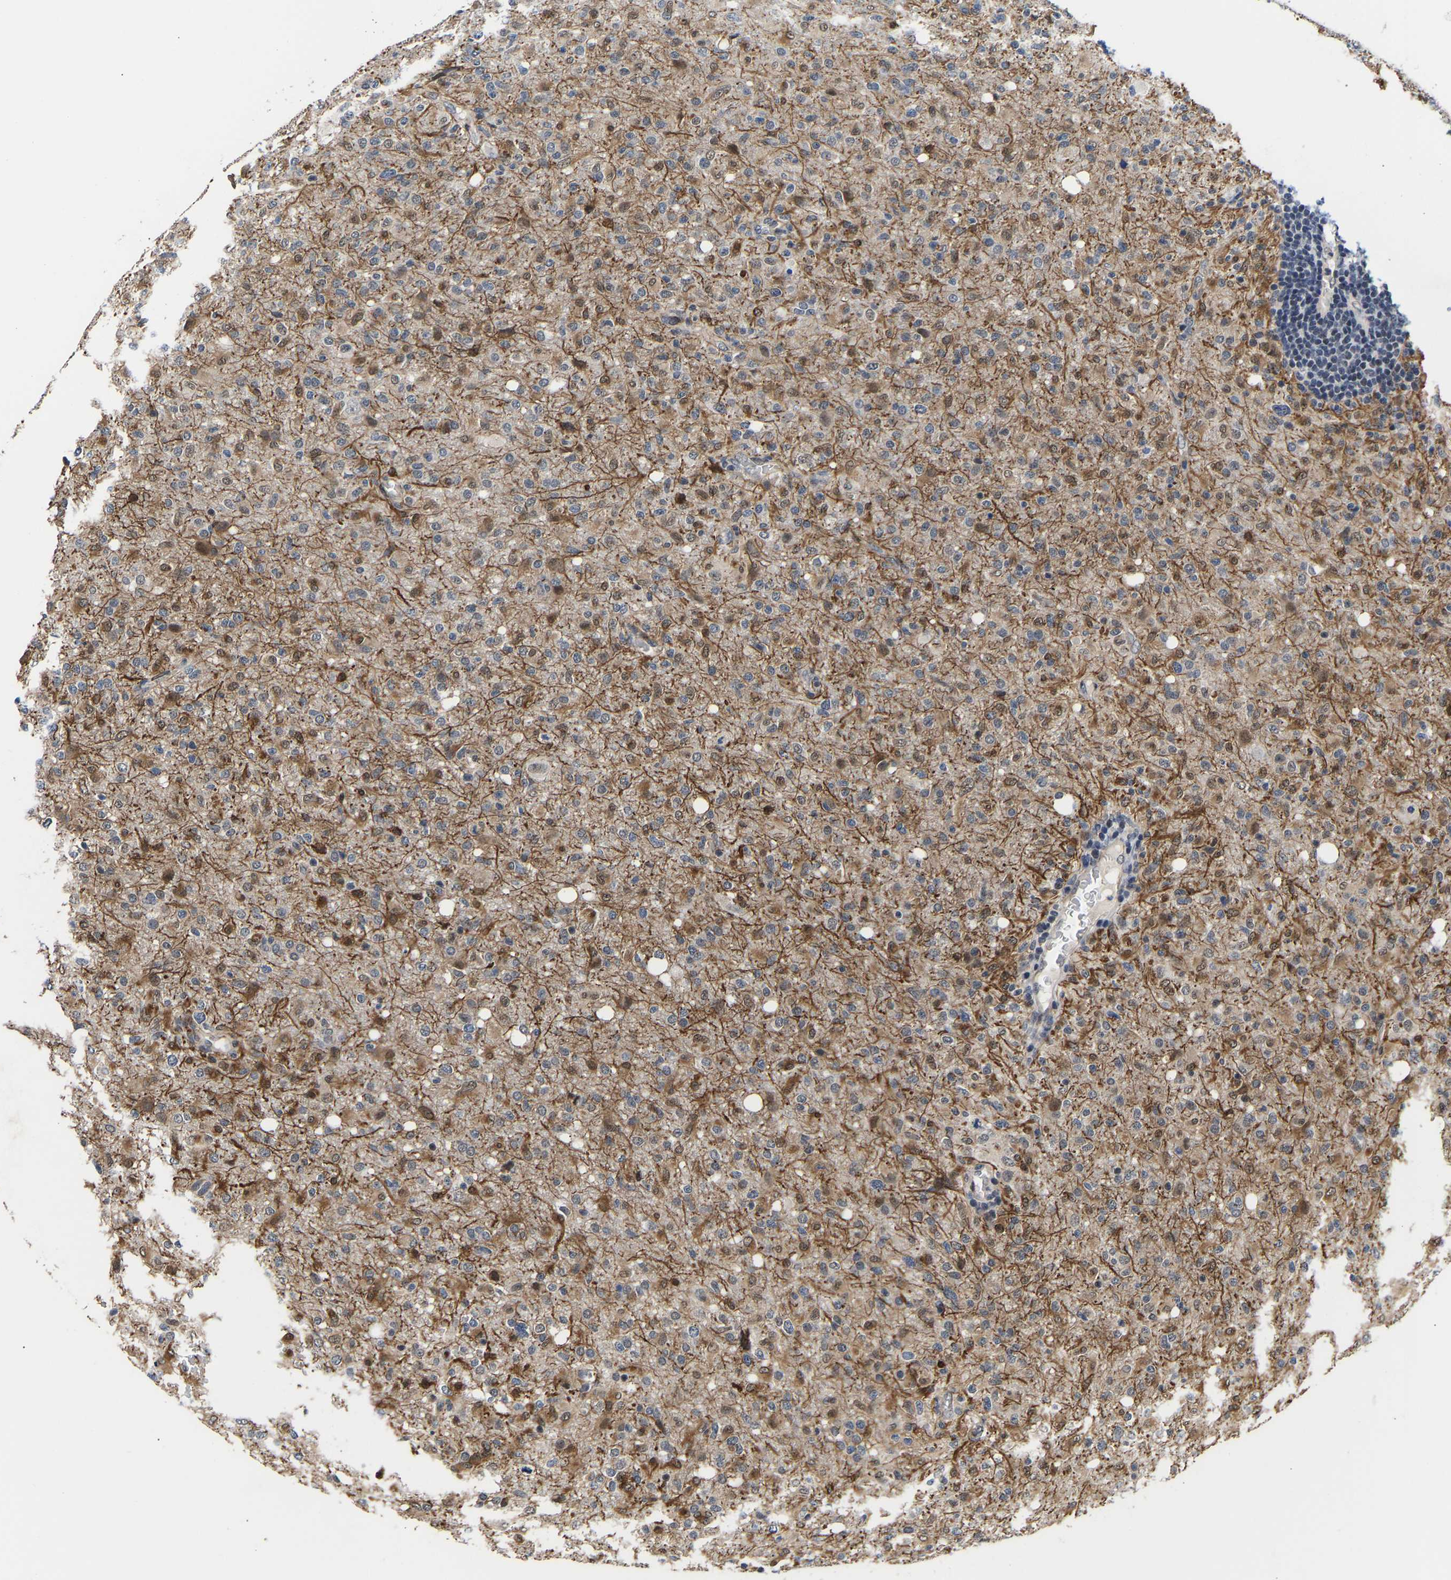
{"staining": {"intensity": "strong", "quantity": "<25%", "location": "cytoplasmic/membranous"}, "tissue": "glioma", "cell_type": "Tumor cells", "image_type": "cancer", "snomed": [{"axis": "morphology", "description": "Glioma, malignant, High grade"}, {"axis": "topography", "description": "Brain"}], "caption": "A medium amount of strong cytoplasmic/membranous positivity is appreciated in about <25% of tumor cells in glioma tissue. (DAB IHC, brown staining for protein, blue staining for nuclei).", "gene": "METTL16", "patient": {"sex": "female", "age": 57}}